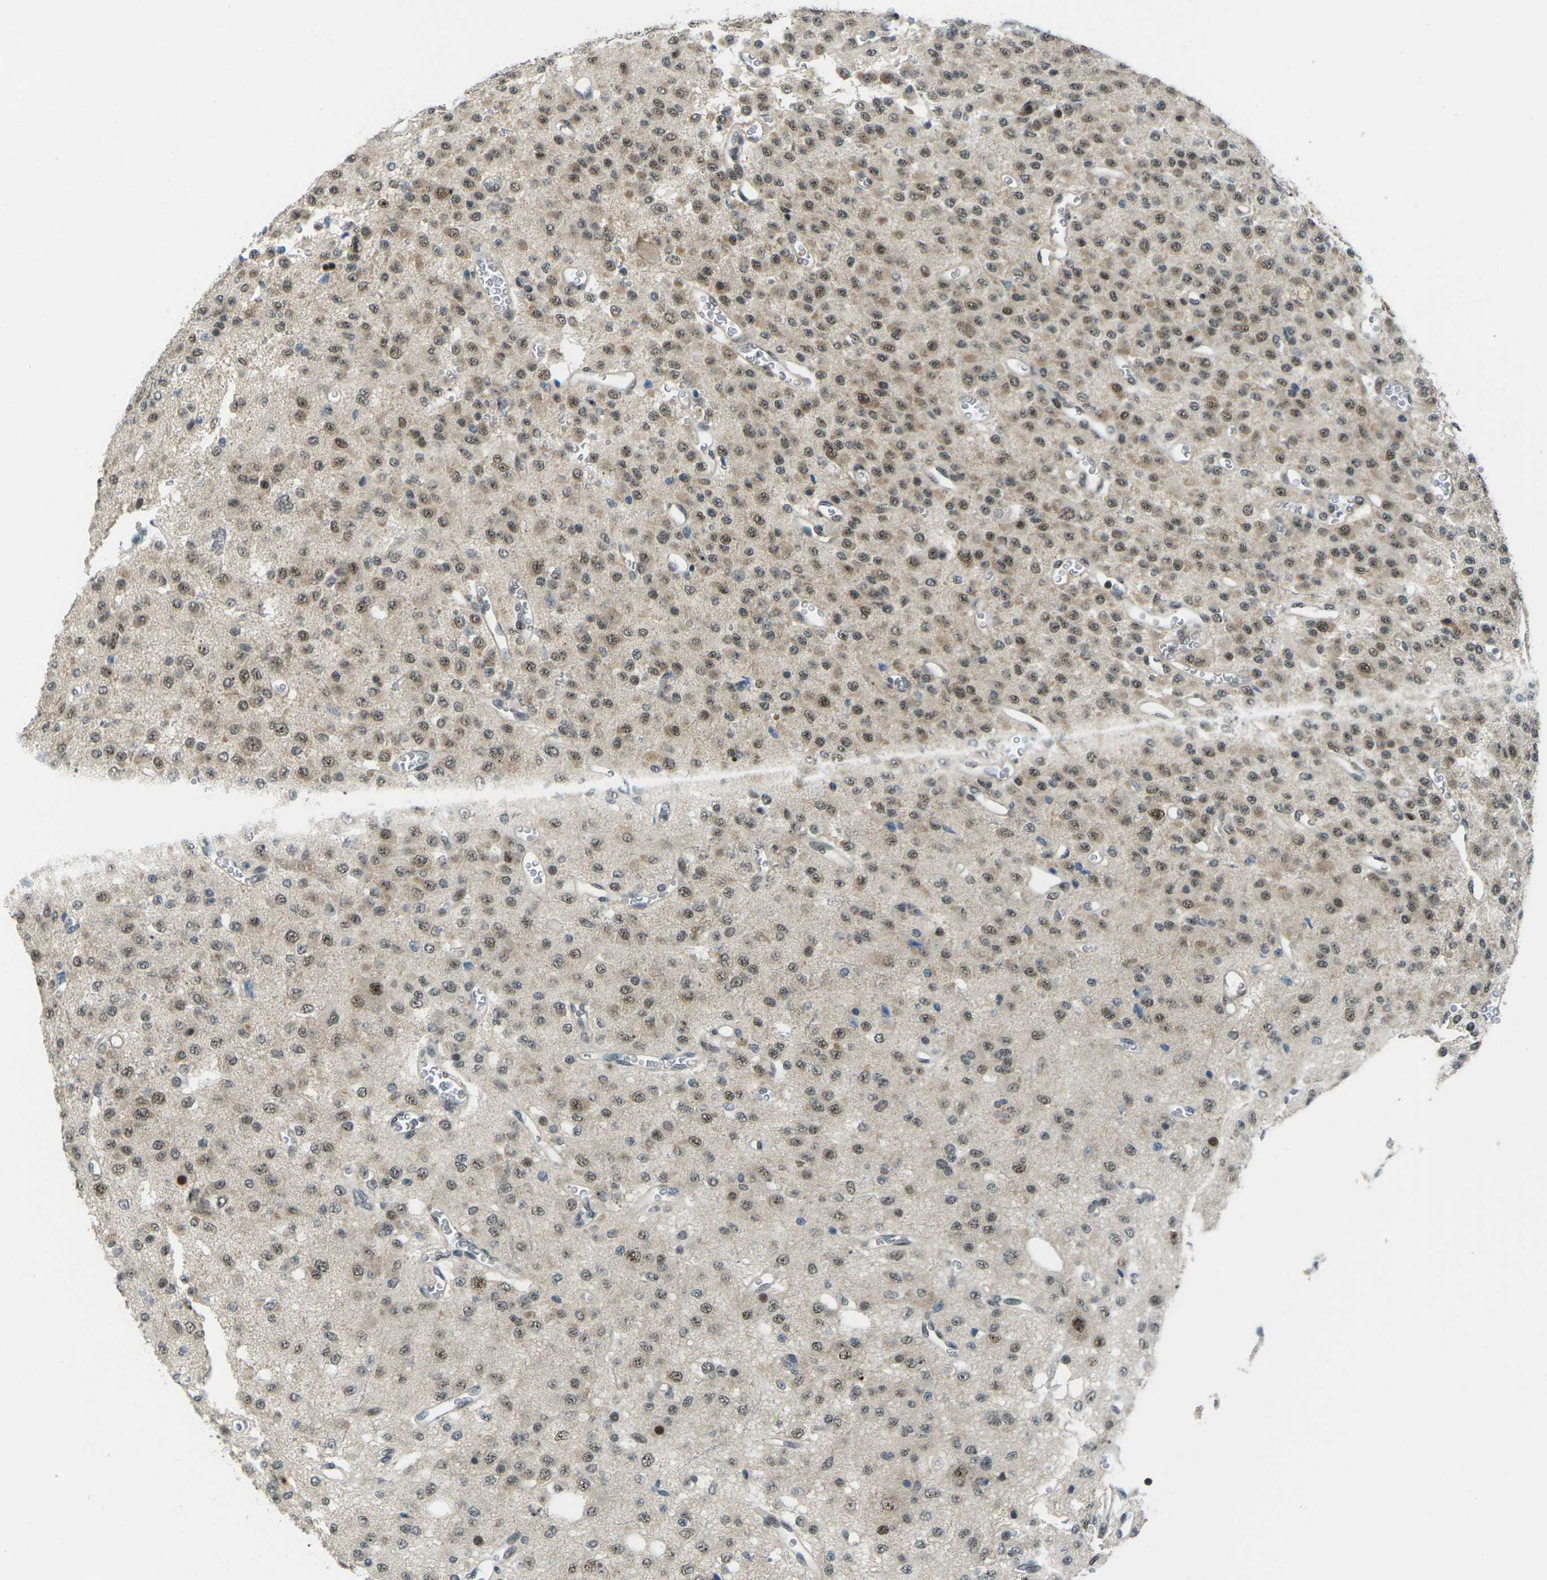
{"staining": {"intensity": "moderate", "quantity": ">75%", "location": "cytoplasmic/membranous,nuclear"}, "tissue": "glioma", "cell_type": "Tumor cells", "image_type": "cancer", "snomed": [{"axis": "morphology", "description": "Glioma, malignant, Low grade"}, {"axis": "topography", "description": "Brain"}], "caption": "A brown stain shows moderate cytoplasmic/membranous and nuclear staining of a protein in malignant low-grade glioma tumor cells.", "gene": "UBE2S", "patient": {"sex": "male", "age": 38}}